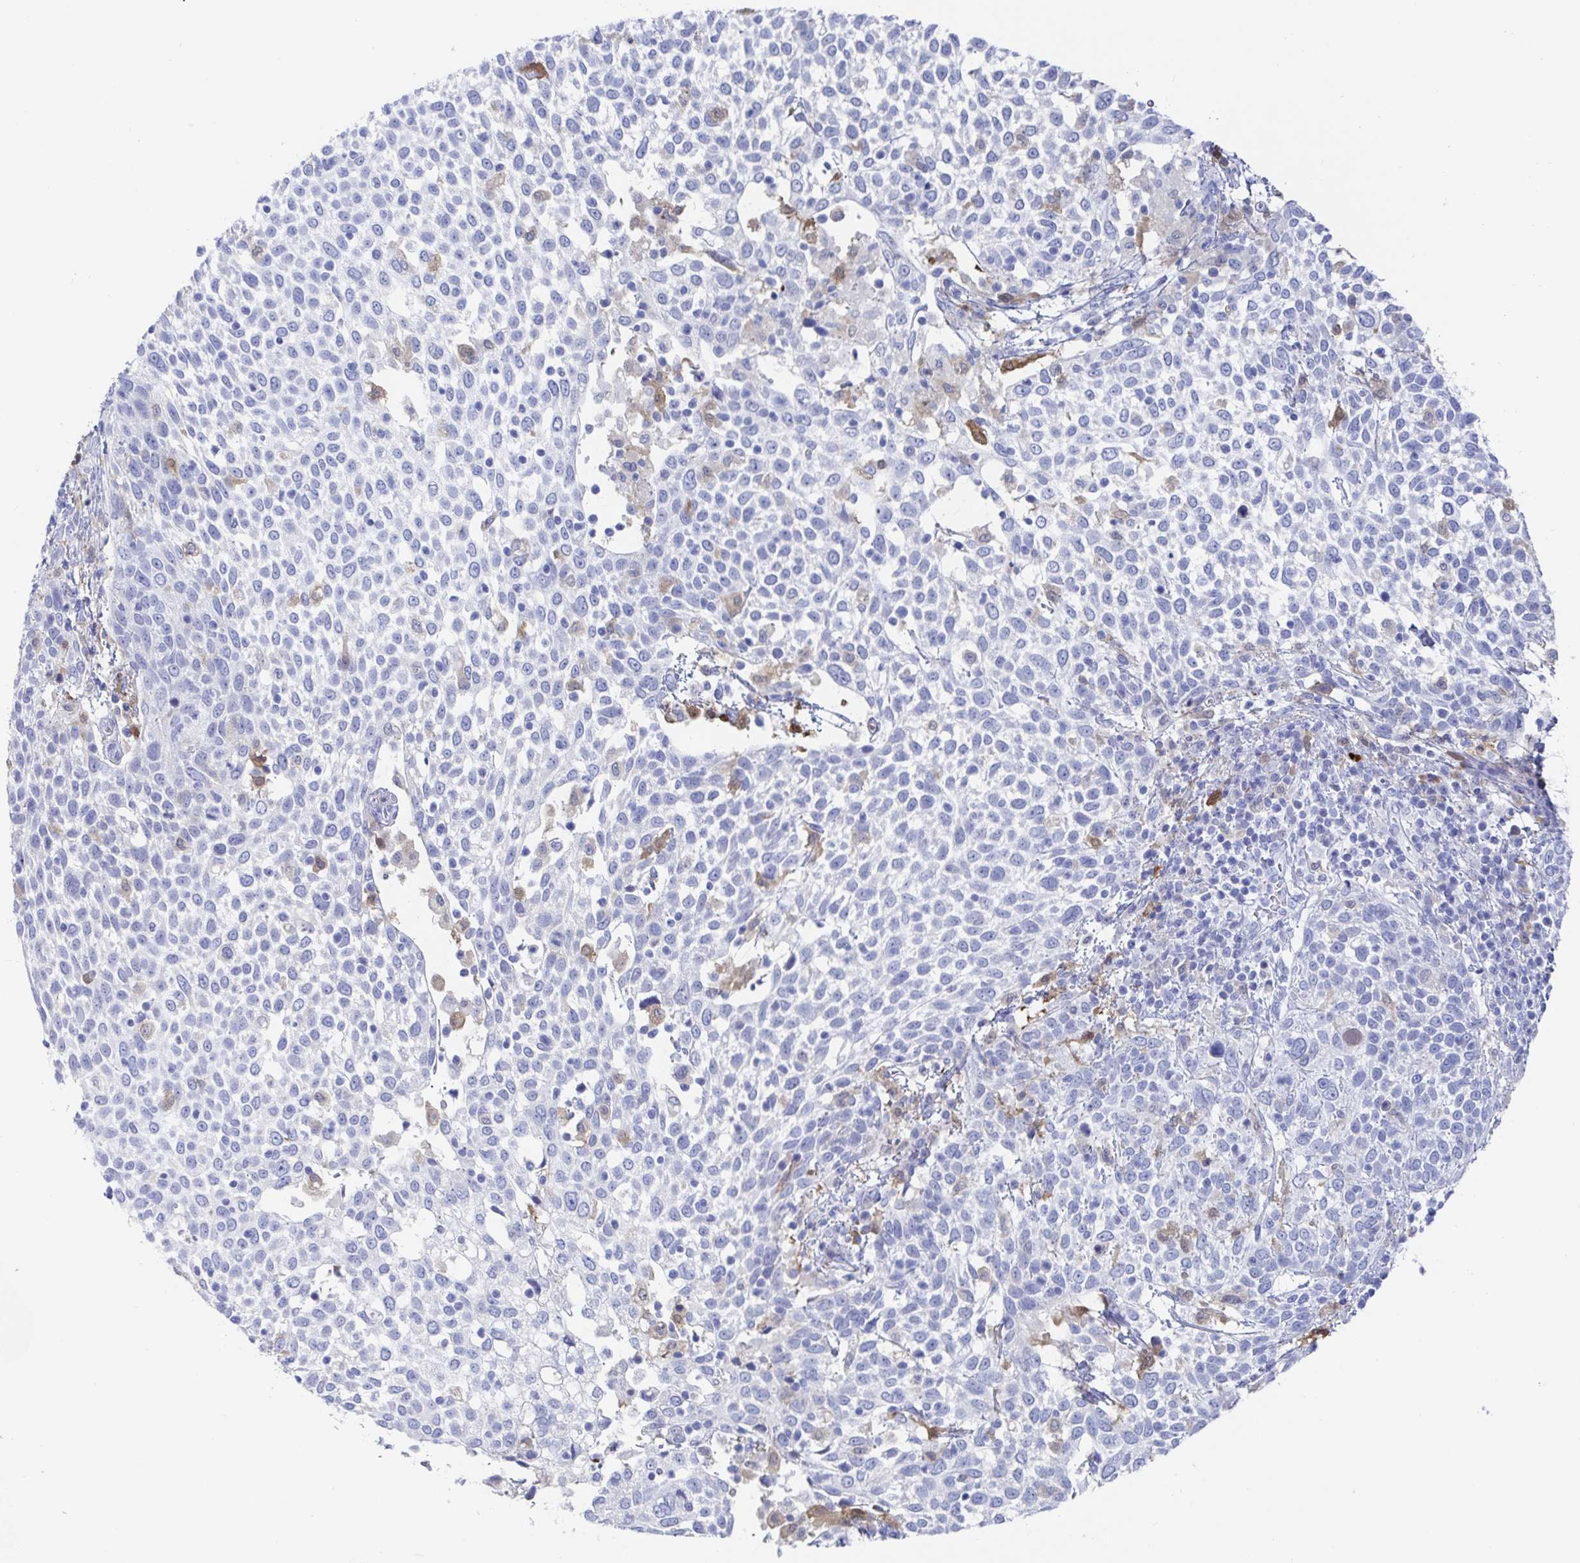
{"staining": {"intensity": "negative", "quantity": "none", "location": "none"}, "tissue": "cervical cancer", "cell_type": "Tumor cells", "image_type": "cancer", "snomed": [{"axis": "morphology", "description": "Squamous cell carcinoma, NOS"}, {"axis": "topography", "description": "Cervix"}], "caption": "Immunohistochemistry histopathology image of cervical cancer stained for a protein (brown), which displays no expression in tumor cells. Brightfield microscopy of immunohistochemistry stained with DAB (3,3'-diaminobenzidine) (brown) and hematoxylin (blue), captured at high magnification.", "gene": "OR2A4", "patient": {"sex": "female", "age": 61}}